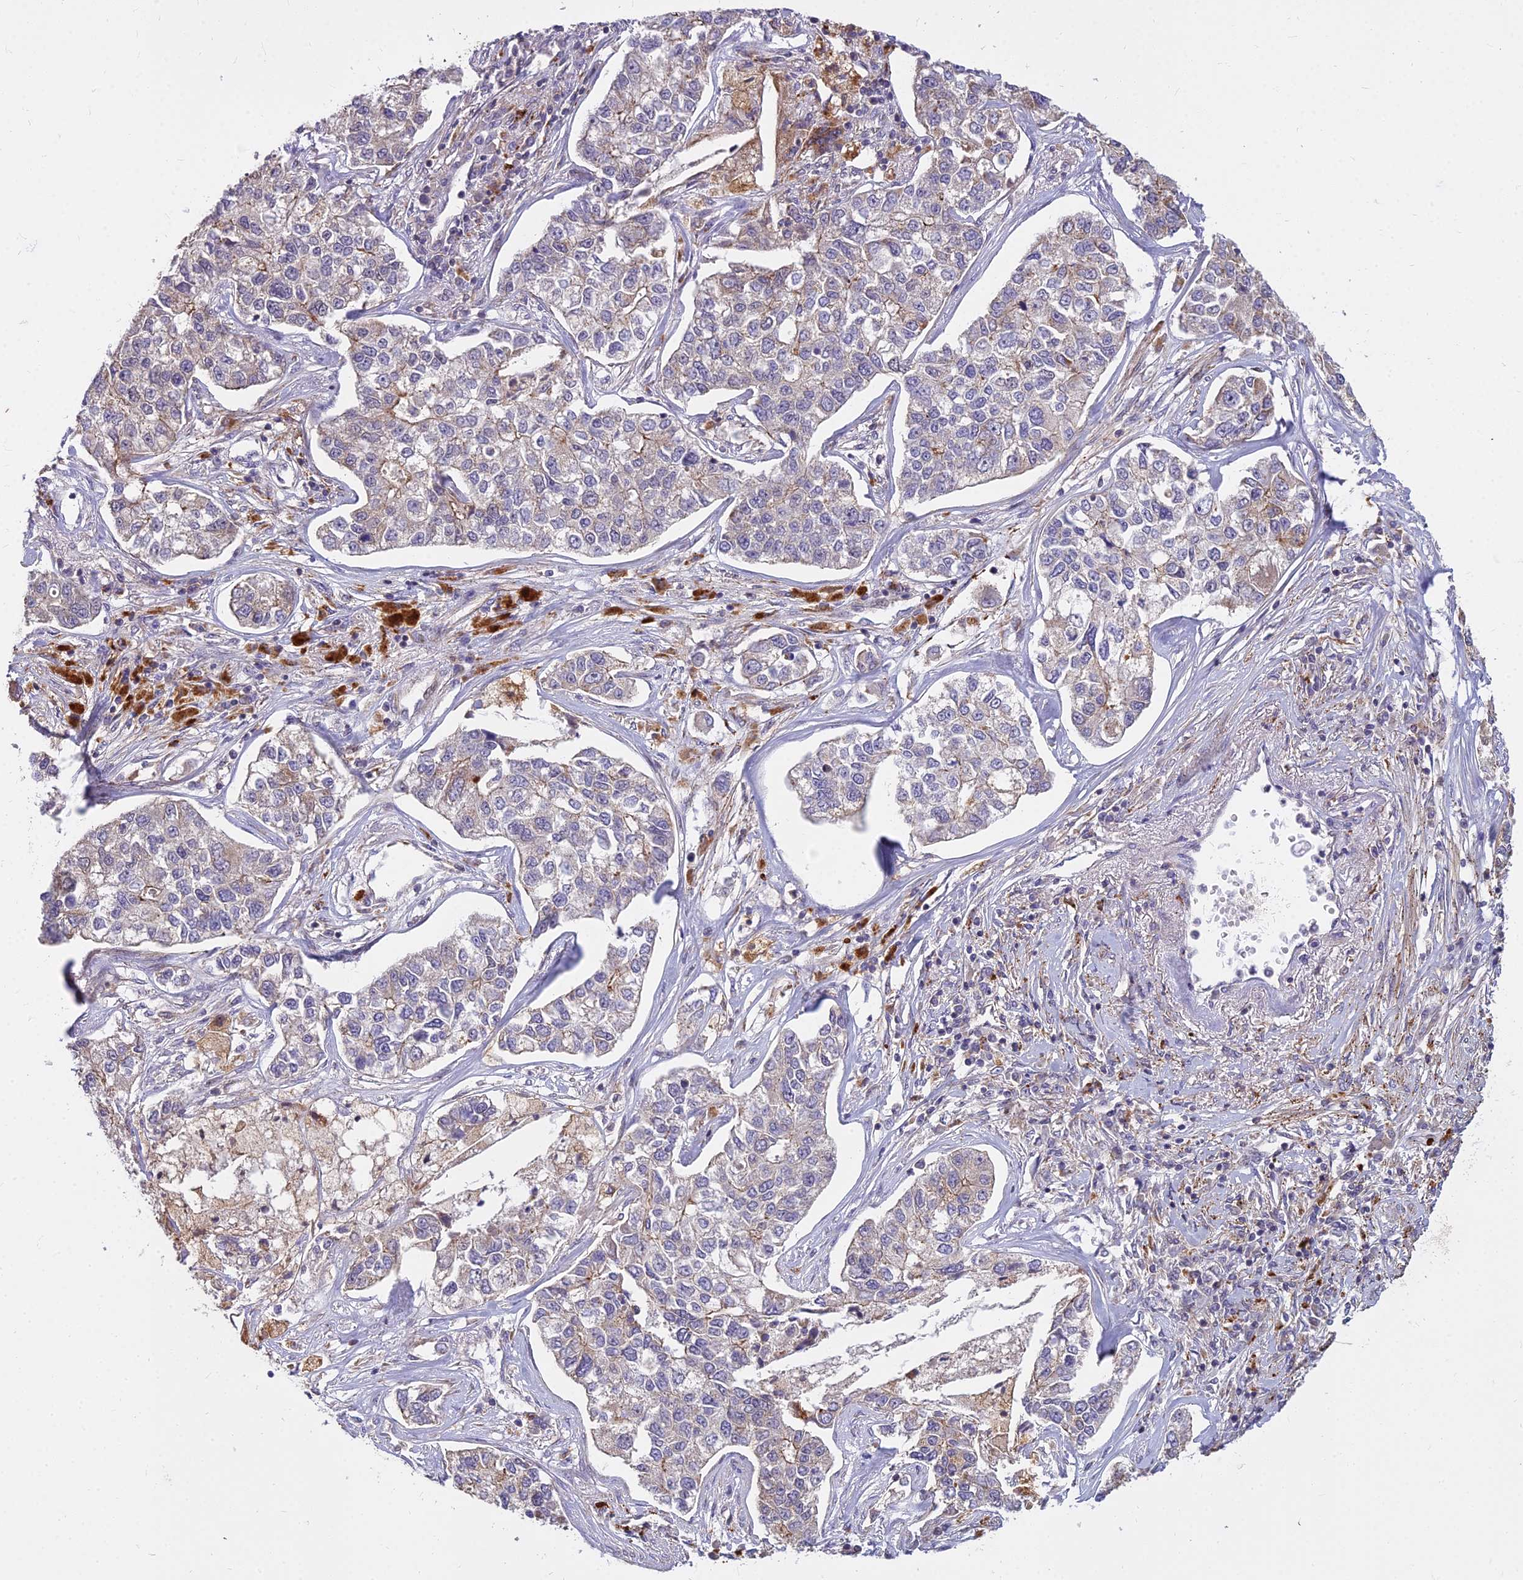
{"staining": {"intensity": "moderate", "quantity": "<25%", "location": "cytoplasmic/membranous"}, "tissue": "lung cancer", "cell_type": "Tumor cells", "image_type": "cancer", "snomed": [{"axis": "morphology", "description": "Adenocarcinoma, NOS"}, {"axis": "topography", "description": "Lung"}], "caption": "The micrograph displays staining of lung adenocarcinoma, revealing moderate cytoplasmic/membranous protein expression (brown color) within tumor cells.", "gene": "GLYATL3", "patient": {"sex": "male", "age": 49}}